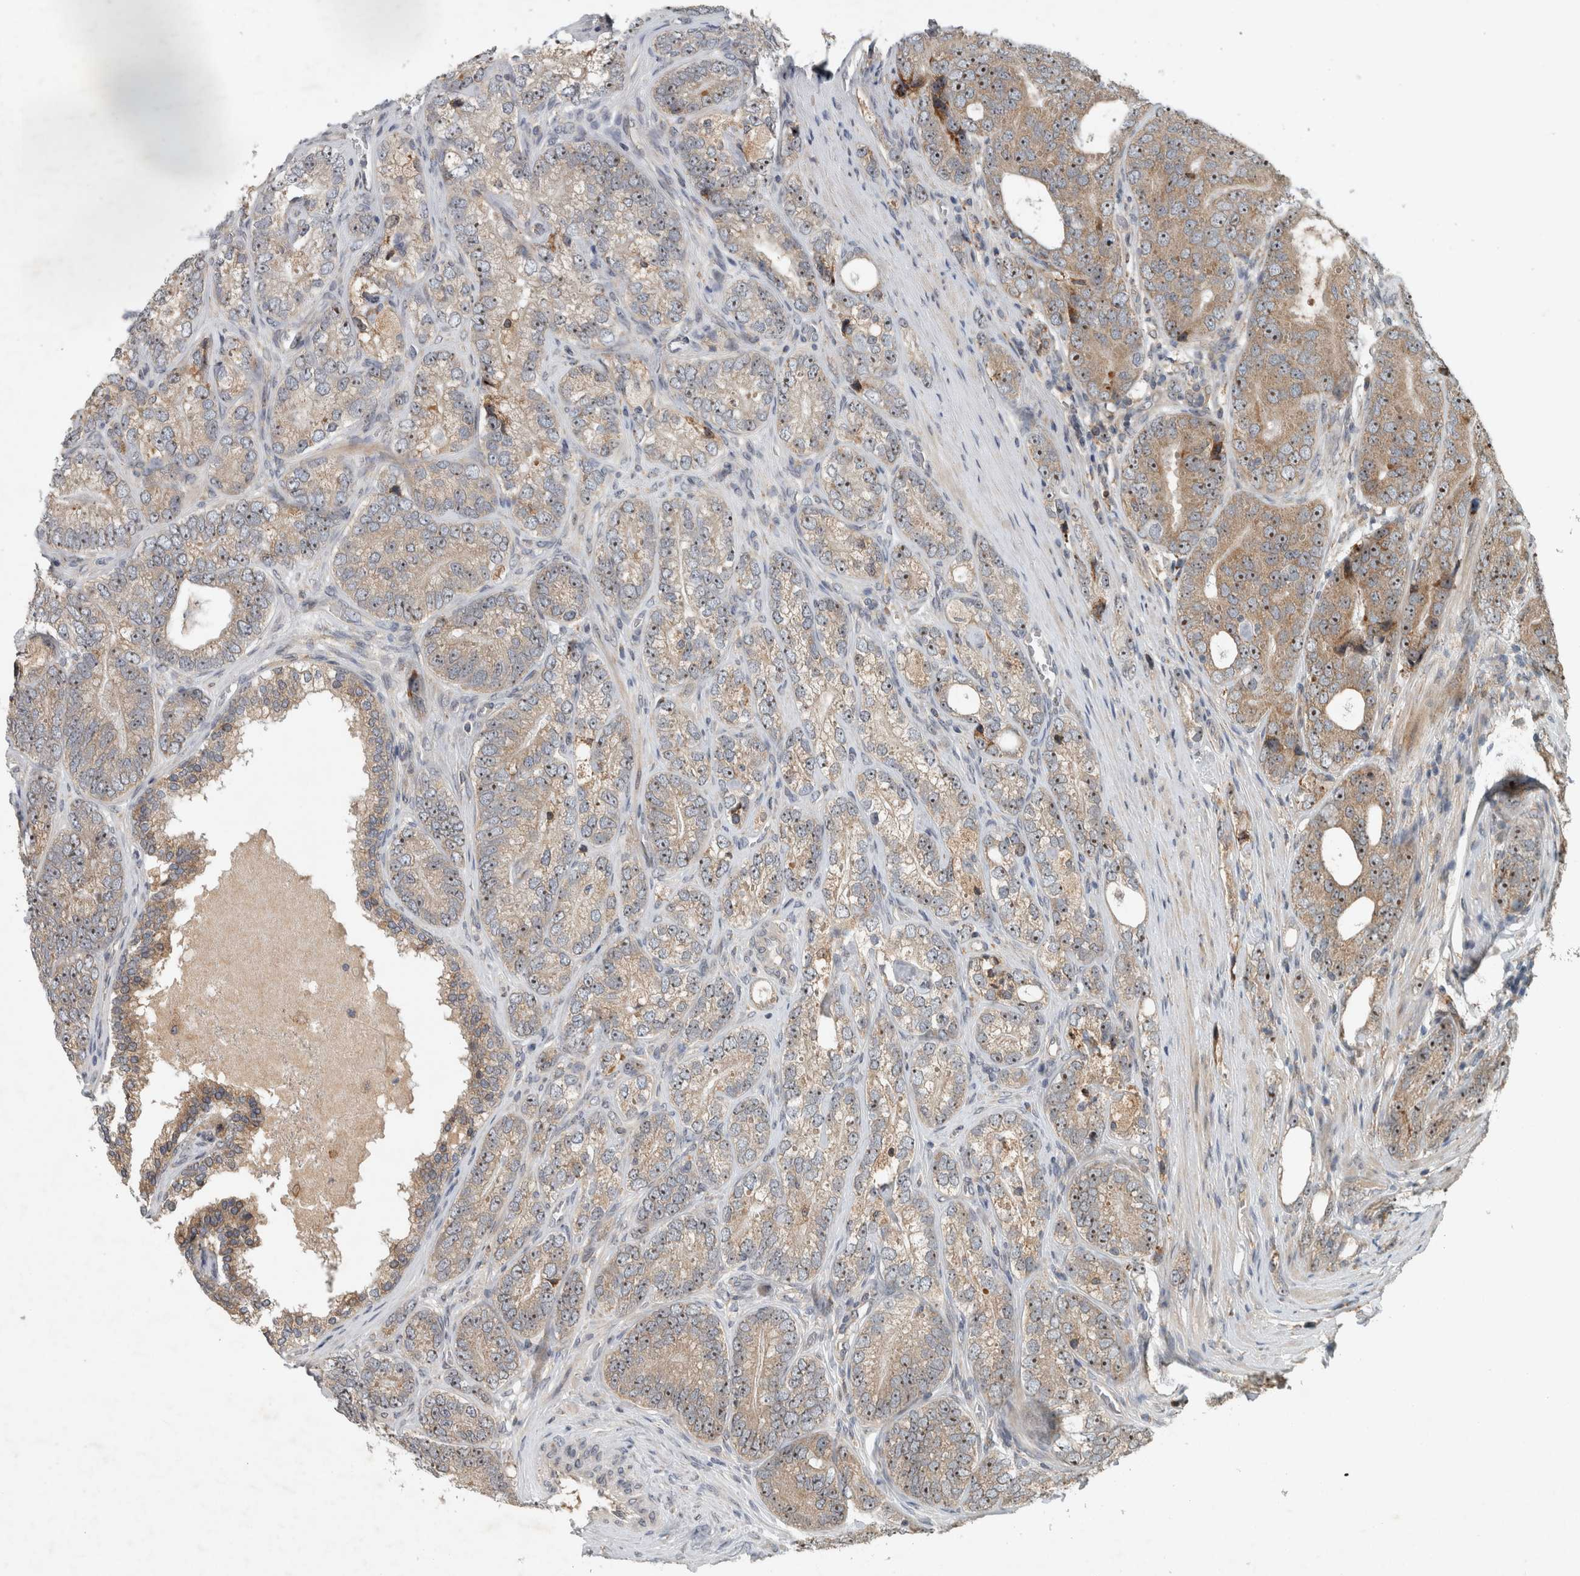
{"staining": {"intensity": "moderate", "quantity": ">75%", "location": "cytoplasmic/membranous,nuclear"}, "tissue": "prostate cancer", "cell_type": "Tumor cells", "image_type": "cancer", "snomed": [{"axis": "morphology", "description": "Adenocarcinoma, High grade"}, {"axis": "topography", "description": "Prostate"}], "caption": "Immunohistochemistry (IHC) histopathology image of prostate cancer stained for a protein (brown), which shows medium levels of moderate cytoplasmic/membranous and nuclear positivity in approximately >75% of tumor cells.", "gene": "GPR137B", "patient": {"sex": "male", "age": 56}}